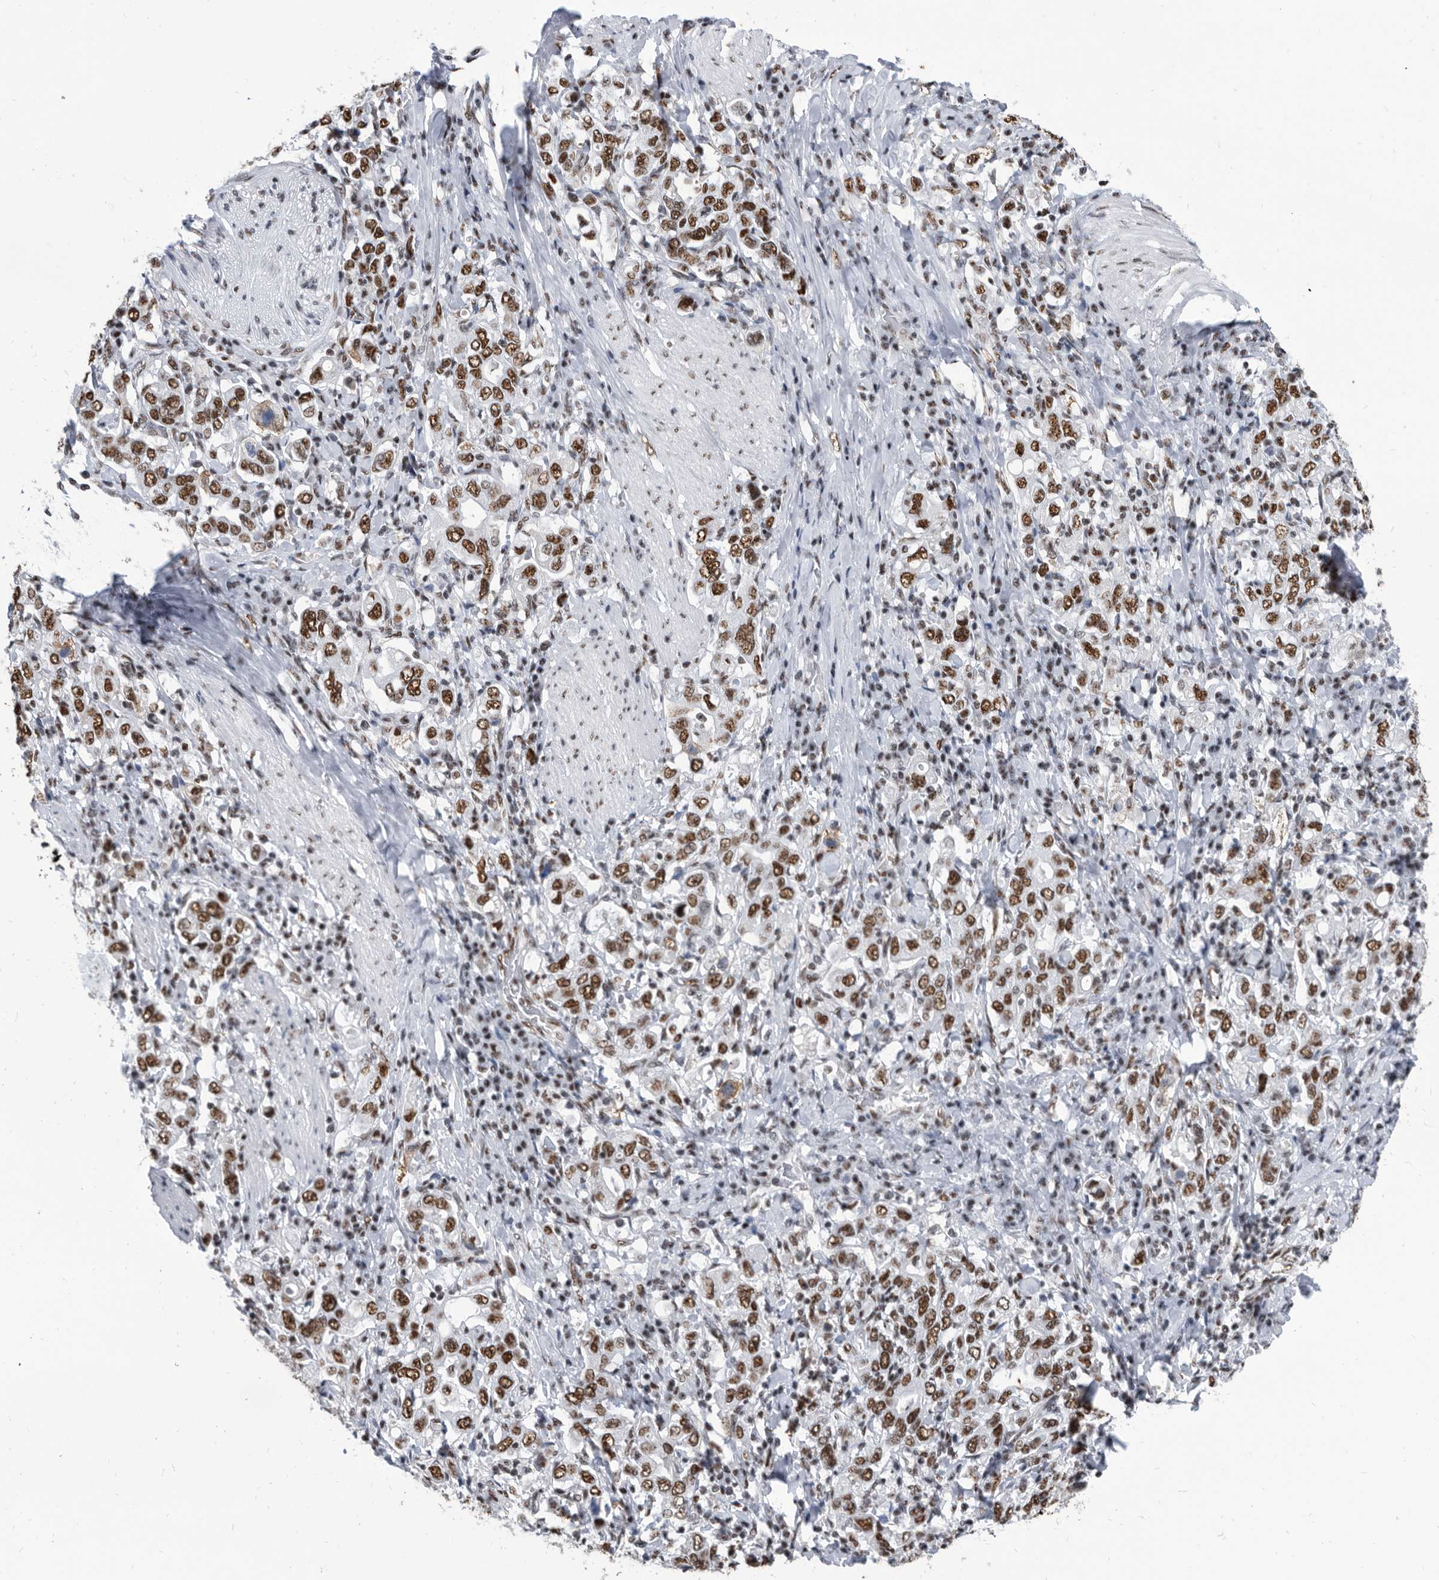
{"staining": {"intensity": "strong", "quantity": ">75%", "location": "nuclear"}, "tissue": "stomach cancer", "cell_type": "Tumor cells", "image_type": "cancer", "snomed": [{"axis": "morphology", "description": "Adenocarcinoma, NOS"}, {"axis": "topography", "description": "Stomach, upper"}], "caption": "DAB (3,3'-diaminobenzidine) immunohistochemical staining of stomach adenocarcinoma shows strong nuclear protein expression in about >75% of tumor cells.", "gene": "SF3A1", "patient": {"sex": "male", "age": 62}}